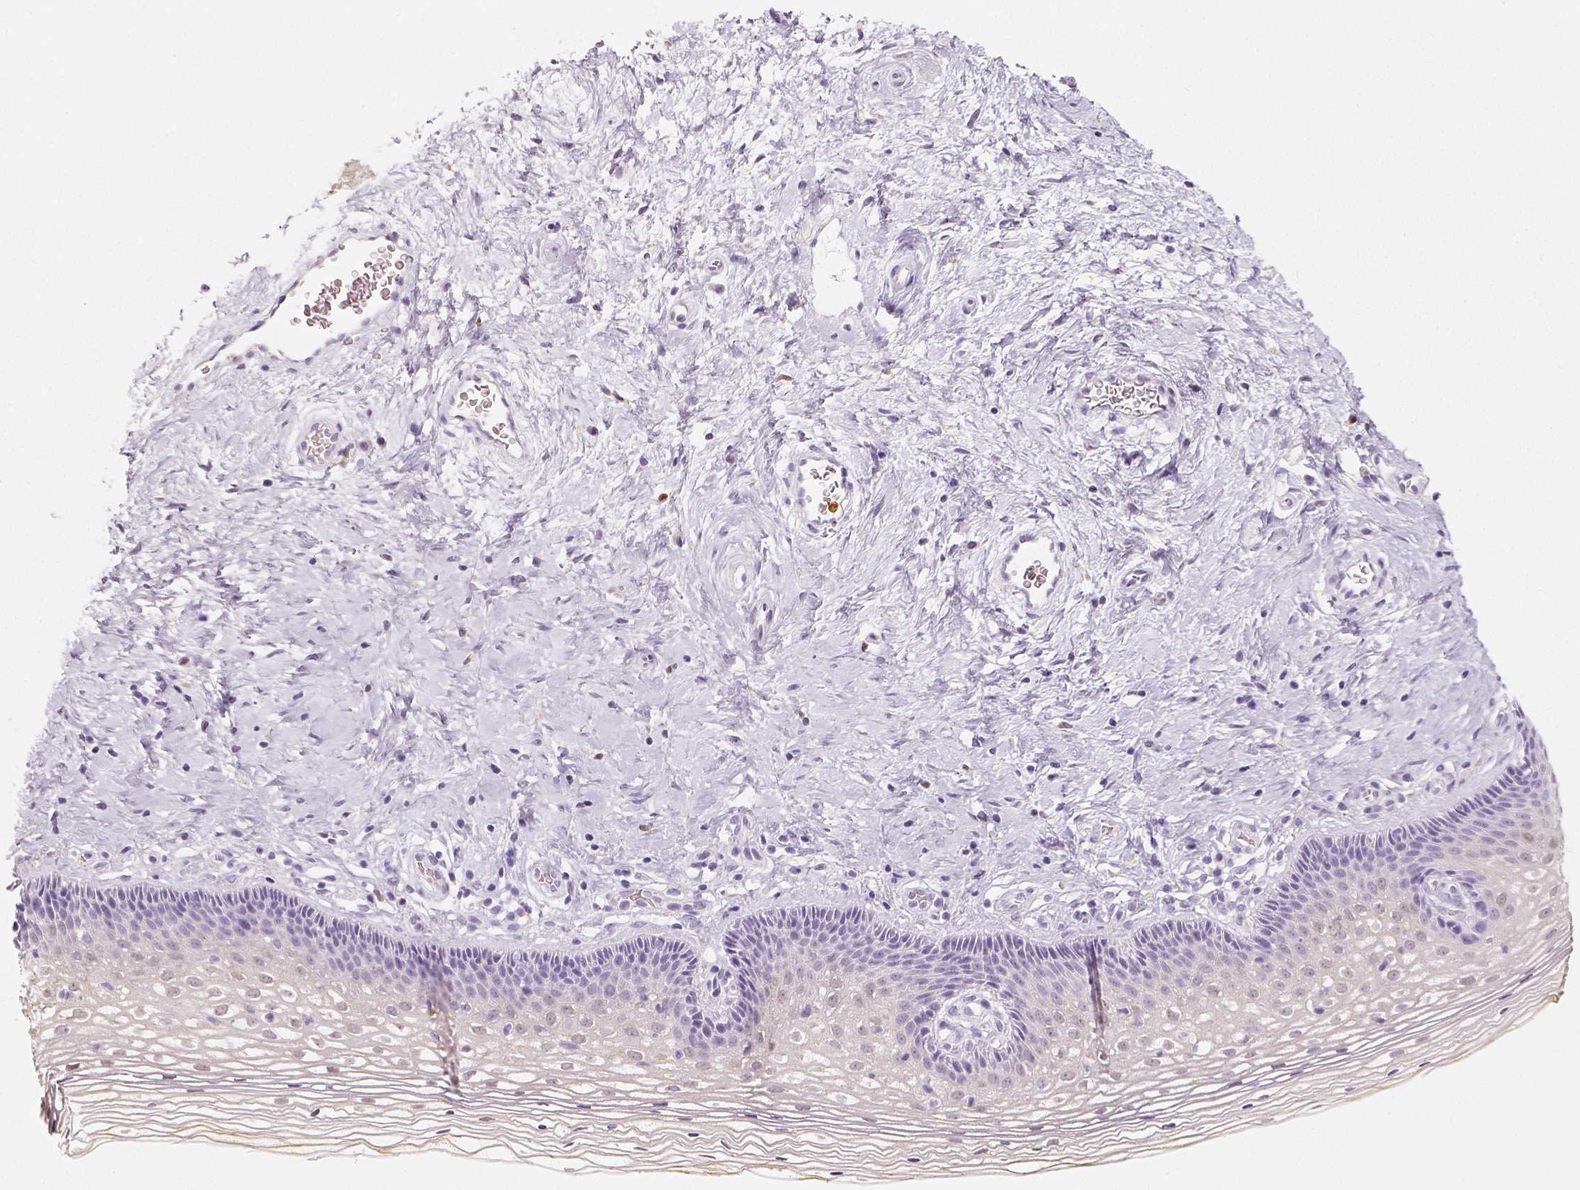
{"staining": {"intensity": "negative", "quantity": "none", "location": "none"}, "tissue": "cervix", "cell_type": "Squamous epithelial cells", "image_type": "normal", "snomed": [{"axis": "morphology", "description": "Normal tissue, NOS"}, {"axis": "topography", "description": "Cervix"}], "caption": "This is a image of immunohistochemistry staining of normal cervix, which shows no positivity in squamous epithelial cells.", "gene": "NECAB2", "patient": {"sex": "female", "age": 34}}